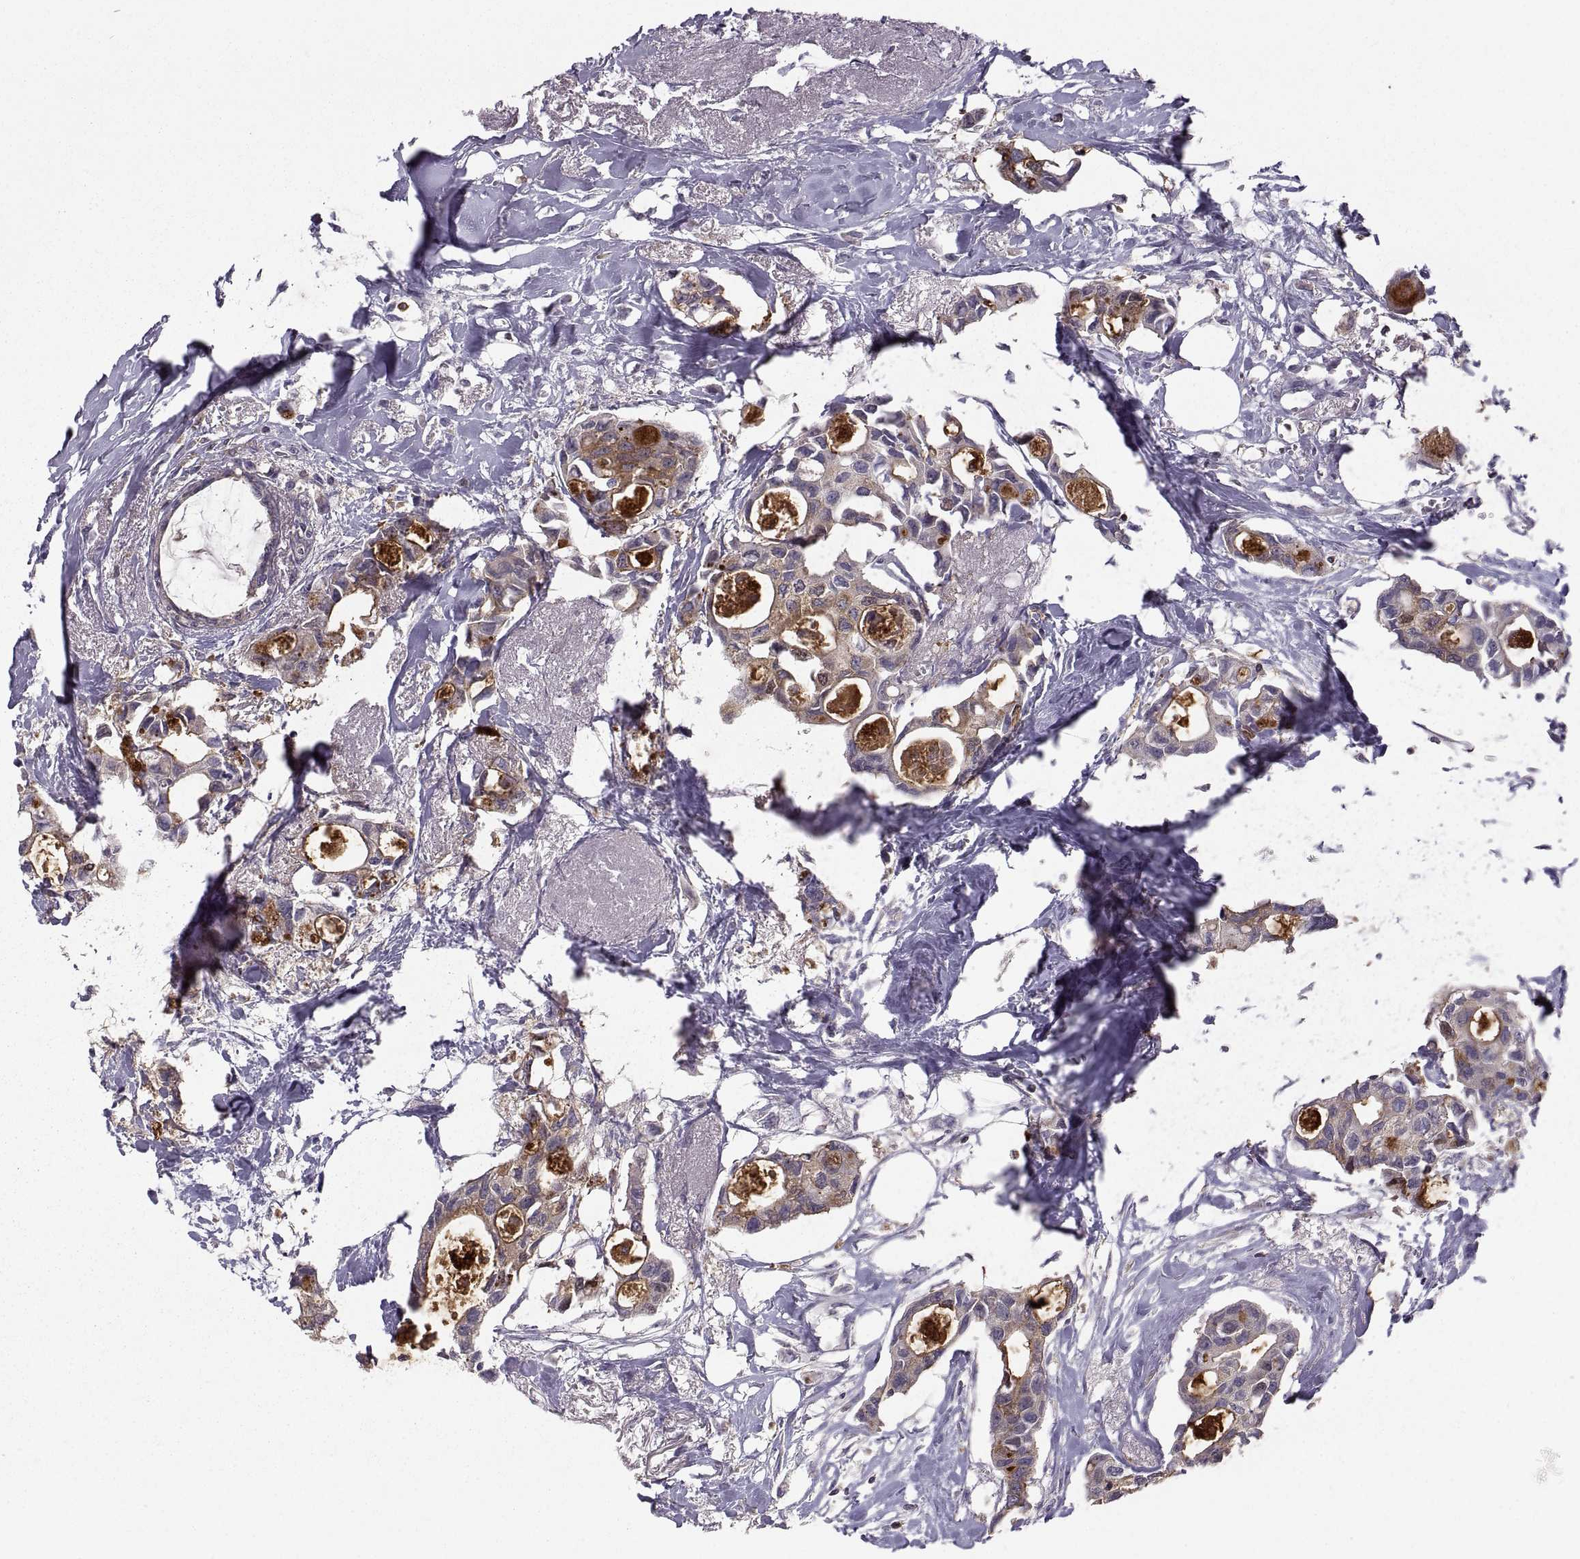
{"staining": {"intensity": "moderate", "quantity": "<25%", "location": "cytoplasmic/membranous"}, "tissue": "breast cancer", "cell_type": "Tumor cells", "image_type": "cancer", "snomed": [{"axis": "morphology", "description": "Duct carcinoma"}, {"axis": "topography", "description": "Breast"}], "caption": "Breast cancer (infiltrating ductal carcinoma) stained with a protein marker exhibits moderate staining in tumor cells.", "gene": "EZR", "patient": {"sex": "female", "age": 83}}